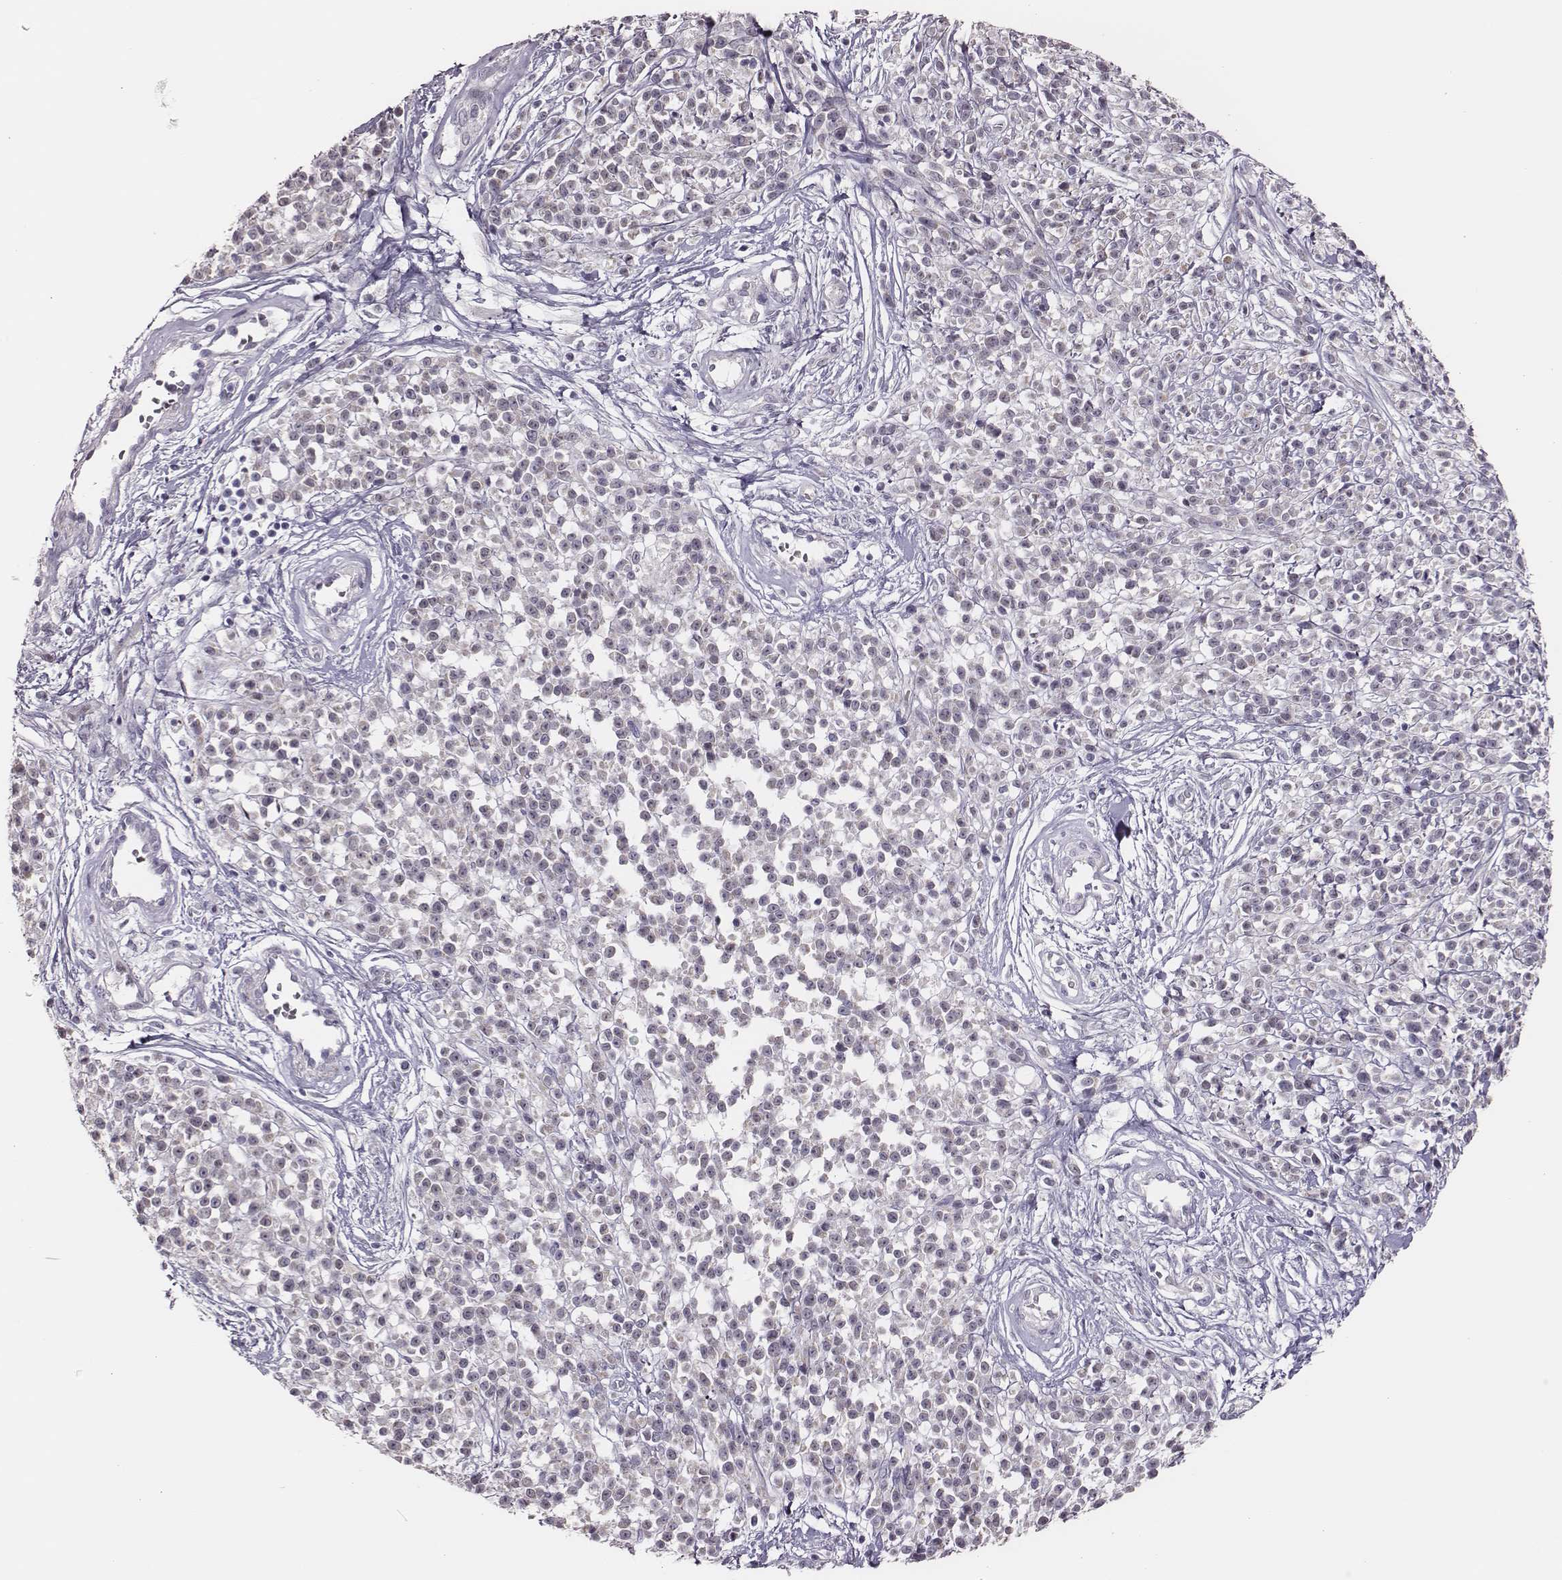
{"staining": {"intensity": "negative", "quantity": "none", "location": "none"}, "tissue": "melanoma", "cell_type": "Tumor cells", "image_type": "cancer", "snomed": [{"axis": "morphology", "description": "Malignant melanoma, NOS"}, {"axis": "topography", "description": "Skin"}, {"axis": "topography", "description": "Skin of trunk"}], "caption": "This micrograph is of melanoma stained with IHC to label a protein in brown with the nuclei are counter-stained blue. There is no positivity in tumor cells.", "gene": "SCML2", "patient": {"sex": "male", "age": 74}}